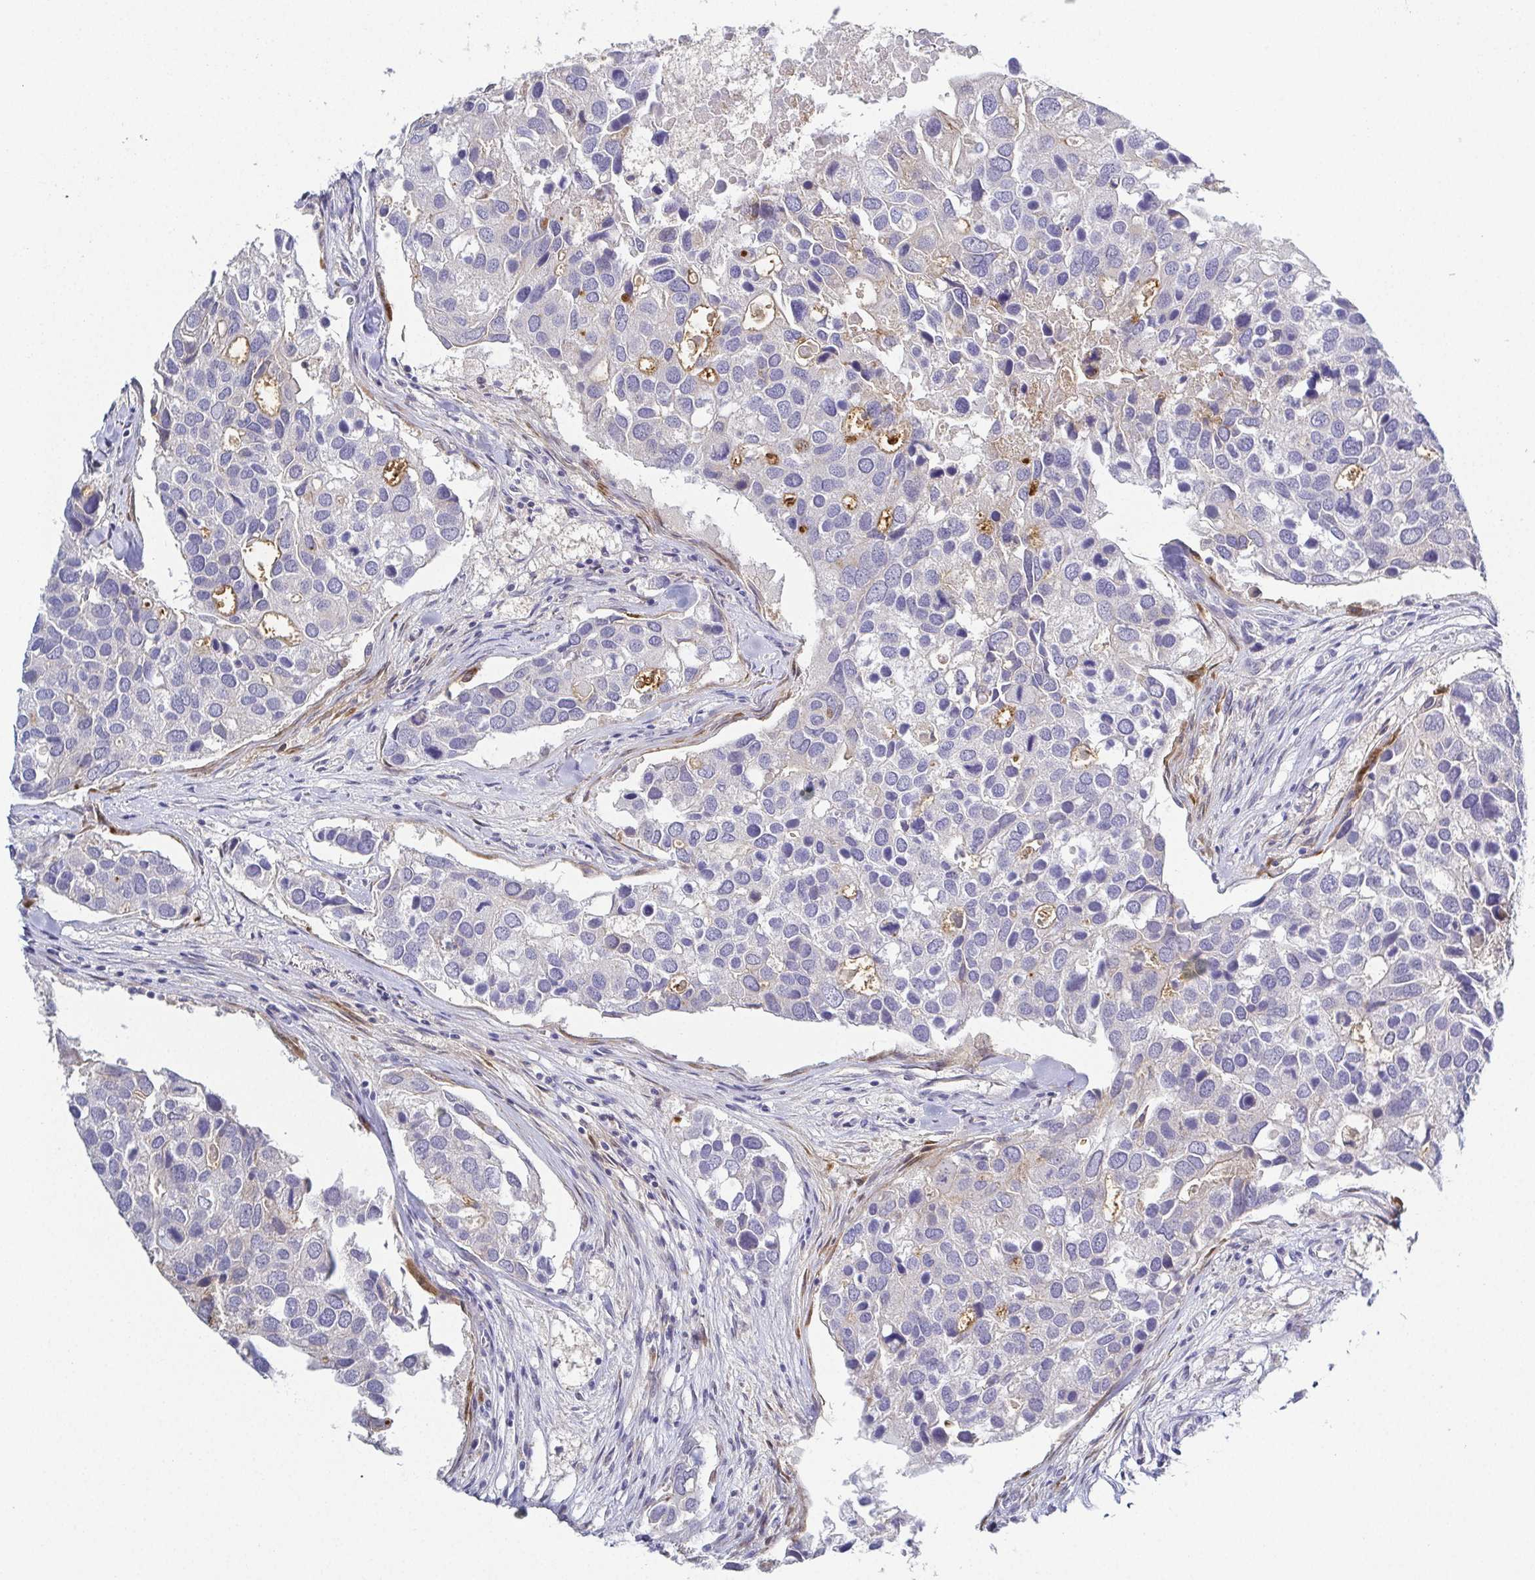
{"staining": {"intensity": "negative", "quantity": "none", "location": "none"}, "tissue": "breast cancer", "cell_type": "Tumor cells", "image_type": "cancer", "snomed": [{"axis": "morphology", "description": "Duct carcinoma"}, {"axis": "topography", "description": "Breast"}], "caption": "Tumor cells show no significant positivity in infiltrating ductal carcinoma (breast).", "gene": "RNASE7", "patient": {"sex": "female", "age": 83}}